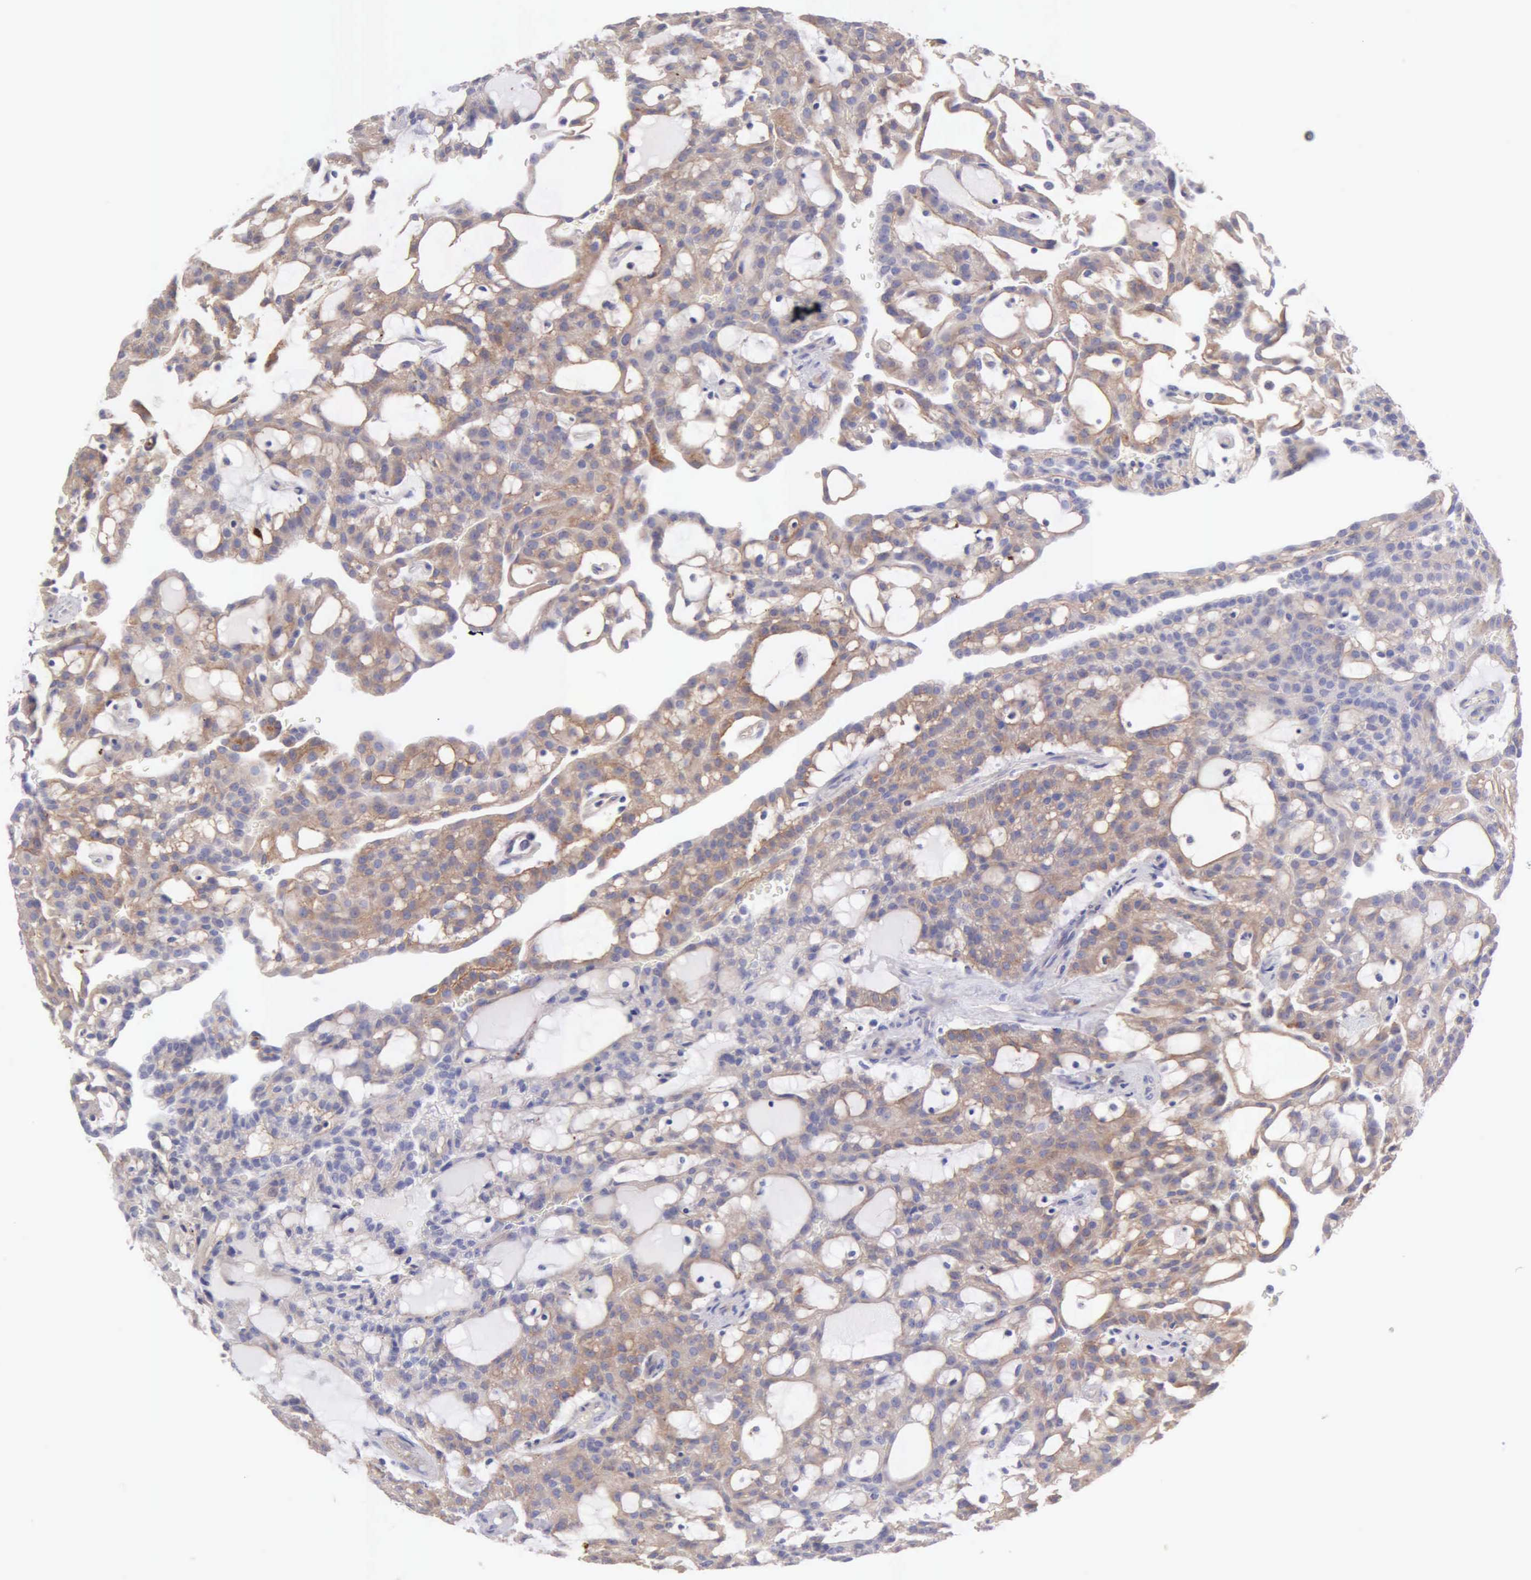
{"staining": {"intensity": "moderate", "quantity": ">75%", "location": "cytoplasmic/membranous"}, "tissue": "renal cancer", "cell_type": "Tumor cells", "image_type": "cancer", "snomed": [{"axis": "morphology", "description": "Adenocarcinoma, NOS"}, {"axis": "topography", "description": "Kidney"}], "caption": "IHC image of neoplastic tissue: renal cancer (adenocarcinoma) stained using IHC shows medium levels of moderate protein expression localized specifically in the cytoplasmic/membranous of tumor cells, appearing as a cytoplasmic/membranous brown color.", "gene": "APP", "patient": {"sex": "male", "age": 63}}